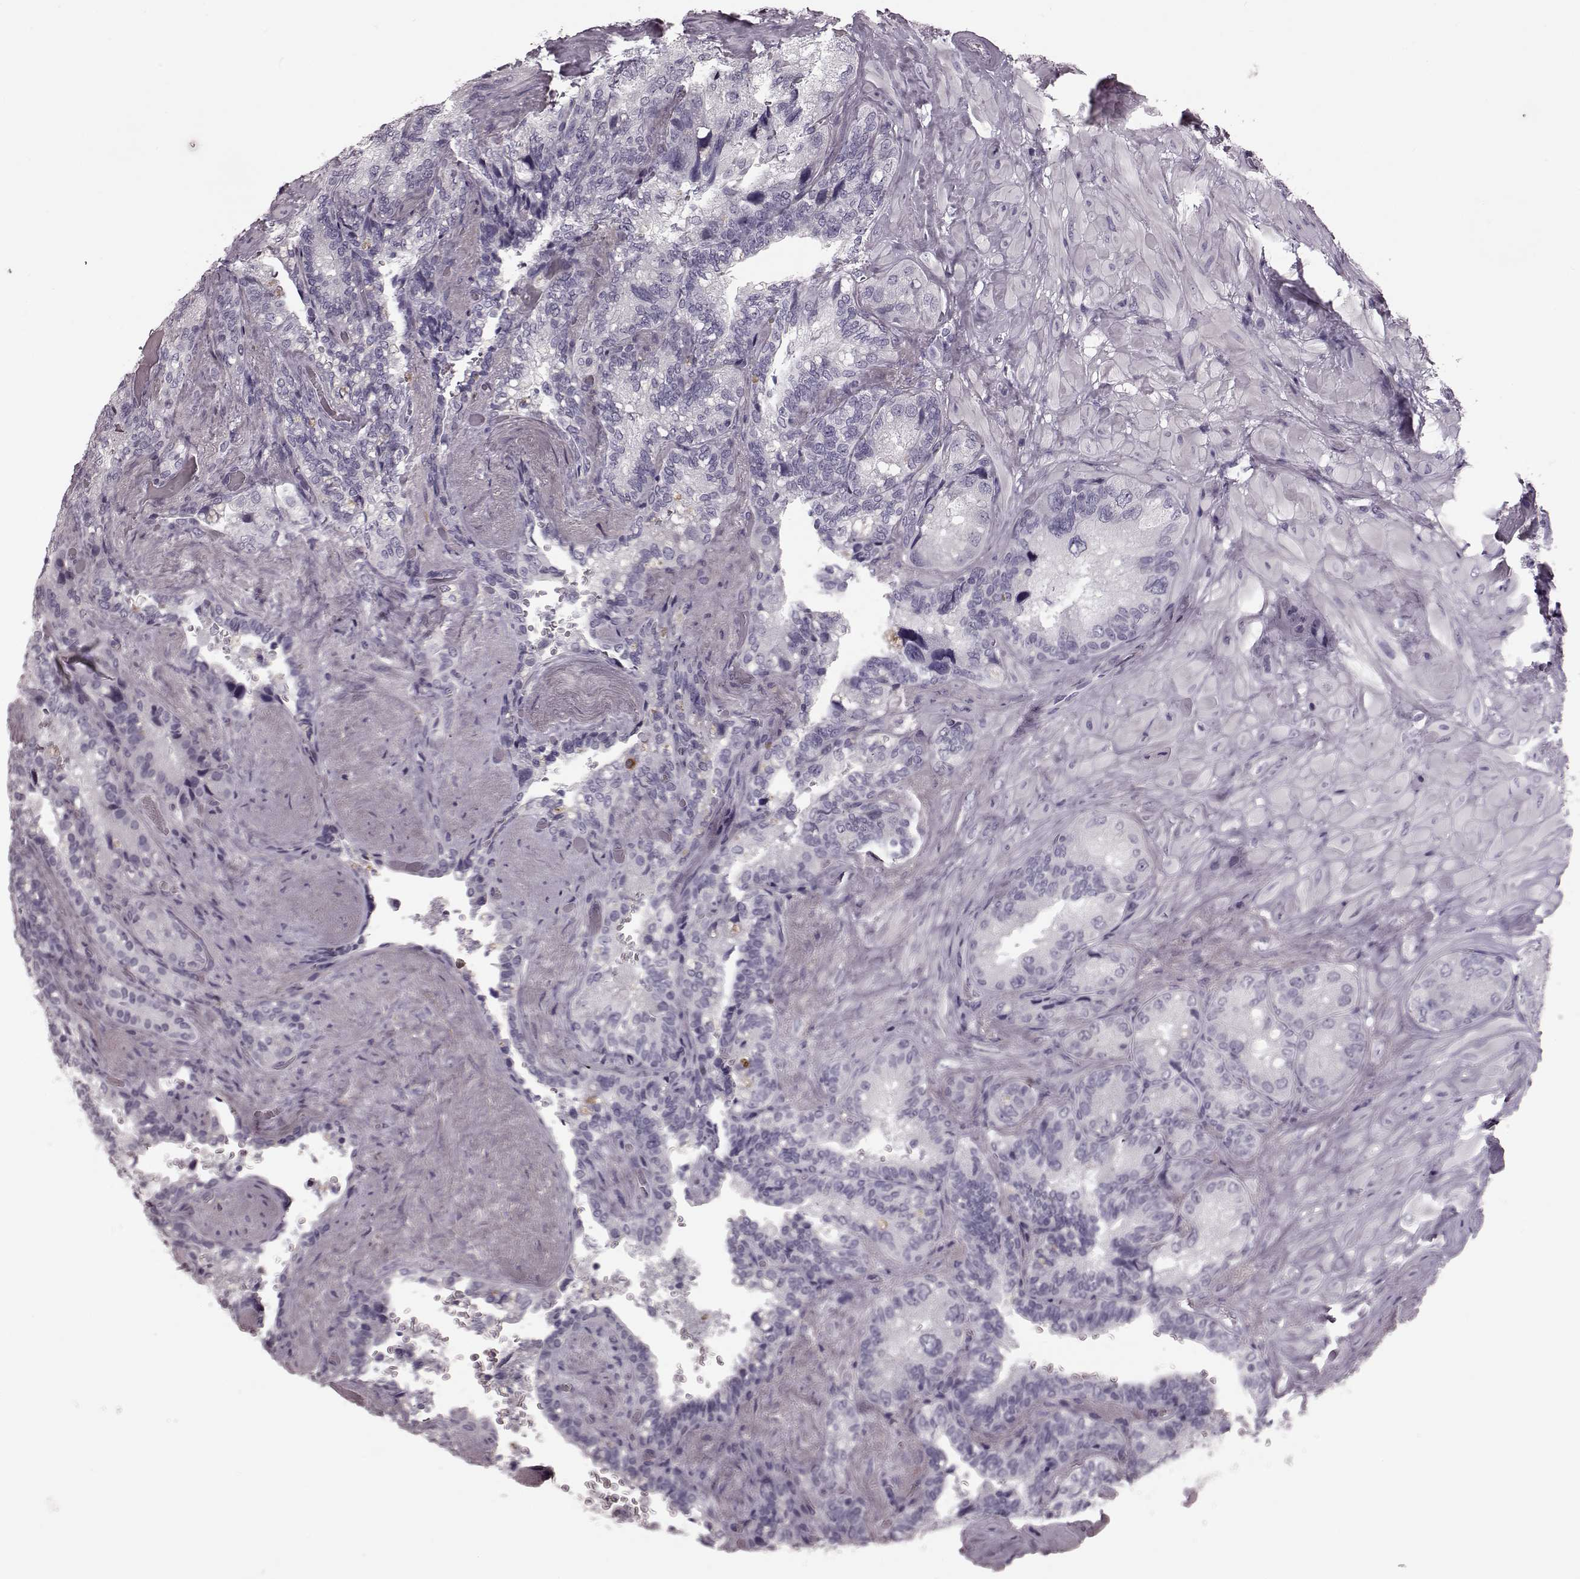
{"staining": {"intensity": "negative", "quantity": "none", "location": "none"}, "tissue": "seminal vesicle", "cell_type": "Glandular cells", "image_type": "normal", "snomed": [{"axis": "morphology", "description": "Normal tissue, NOS"}, {"axis": "topography", "description": "Seminal veicle"}], "caption": "Glandular cells show no significant expression in normal seminal vesicle. The staining is performed using DAB brown chromogen with nuclei counter-stained in using hematoxylin.", "gene": "CST7", "patient": {"sex": "male", "age": 69}}